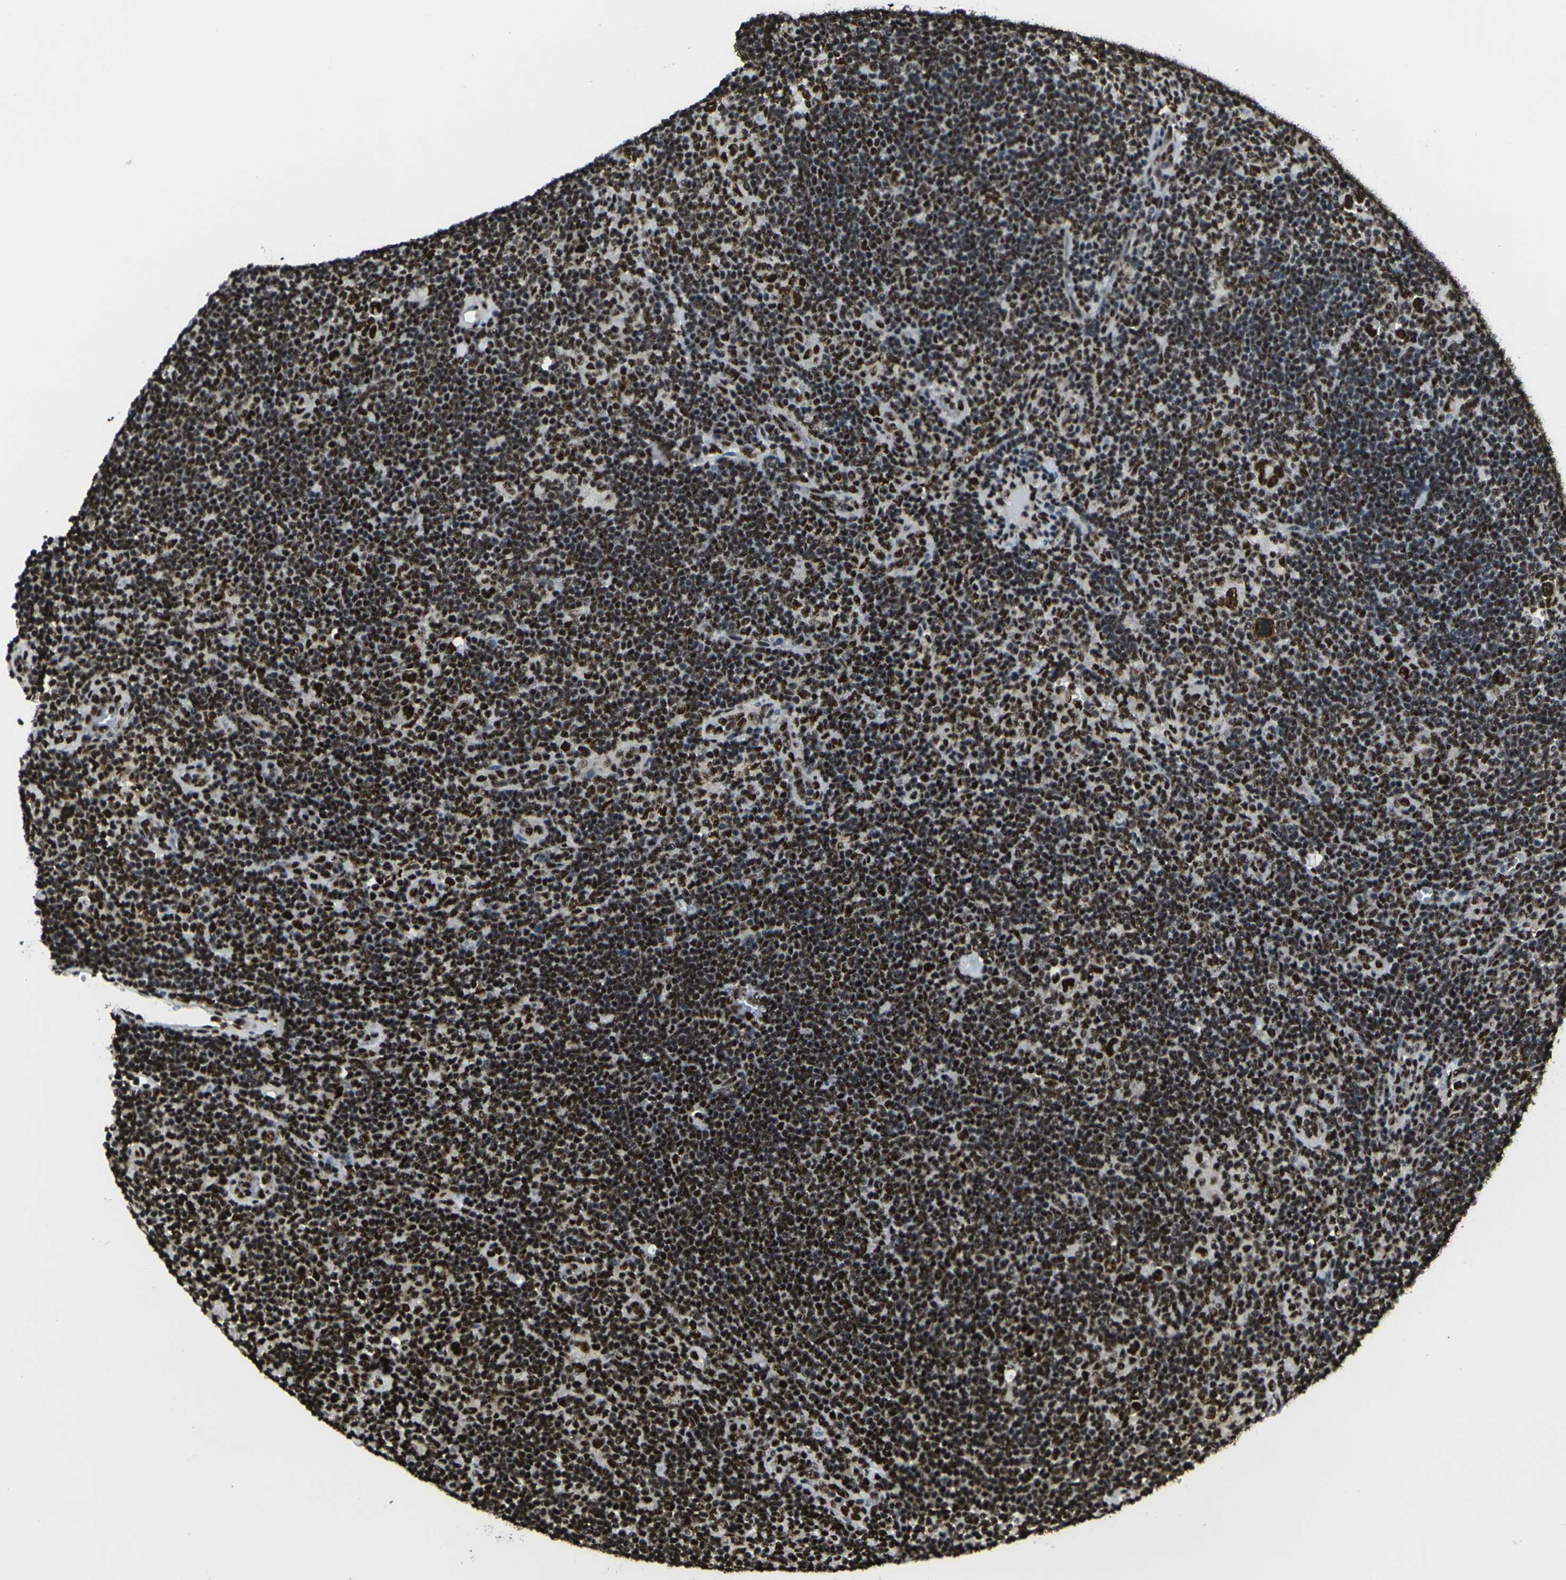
{"staining": {"intensity": "strong", "quantity": ">75%", "location": "nuclear"}, "tissue": "lymphoma", "cell_type": "Tumor cells", "image_type": "cancer", "snomed": [{"axis": "morphology", "description": "Hodgkin's disease, NOS"}, {"axis": "topography", "description": "Lymph node"}], "caption": "High-power microscopy captured an immunohistochemistry (IHC) photomicrograph of Hodgkin's disease, revealing strong nuclear staining in about >75% of tumor cells.", "gene": "SMARCC1", "patient": {"sex": "female", "age": 57}}